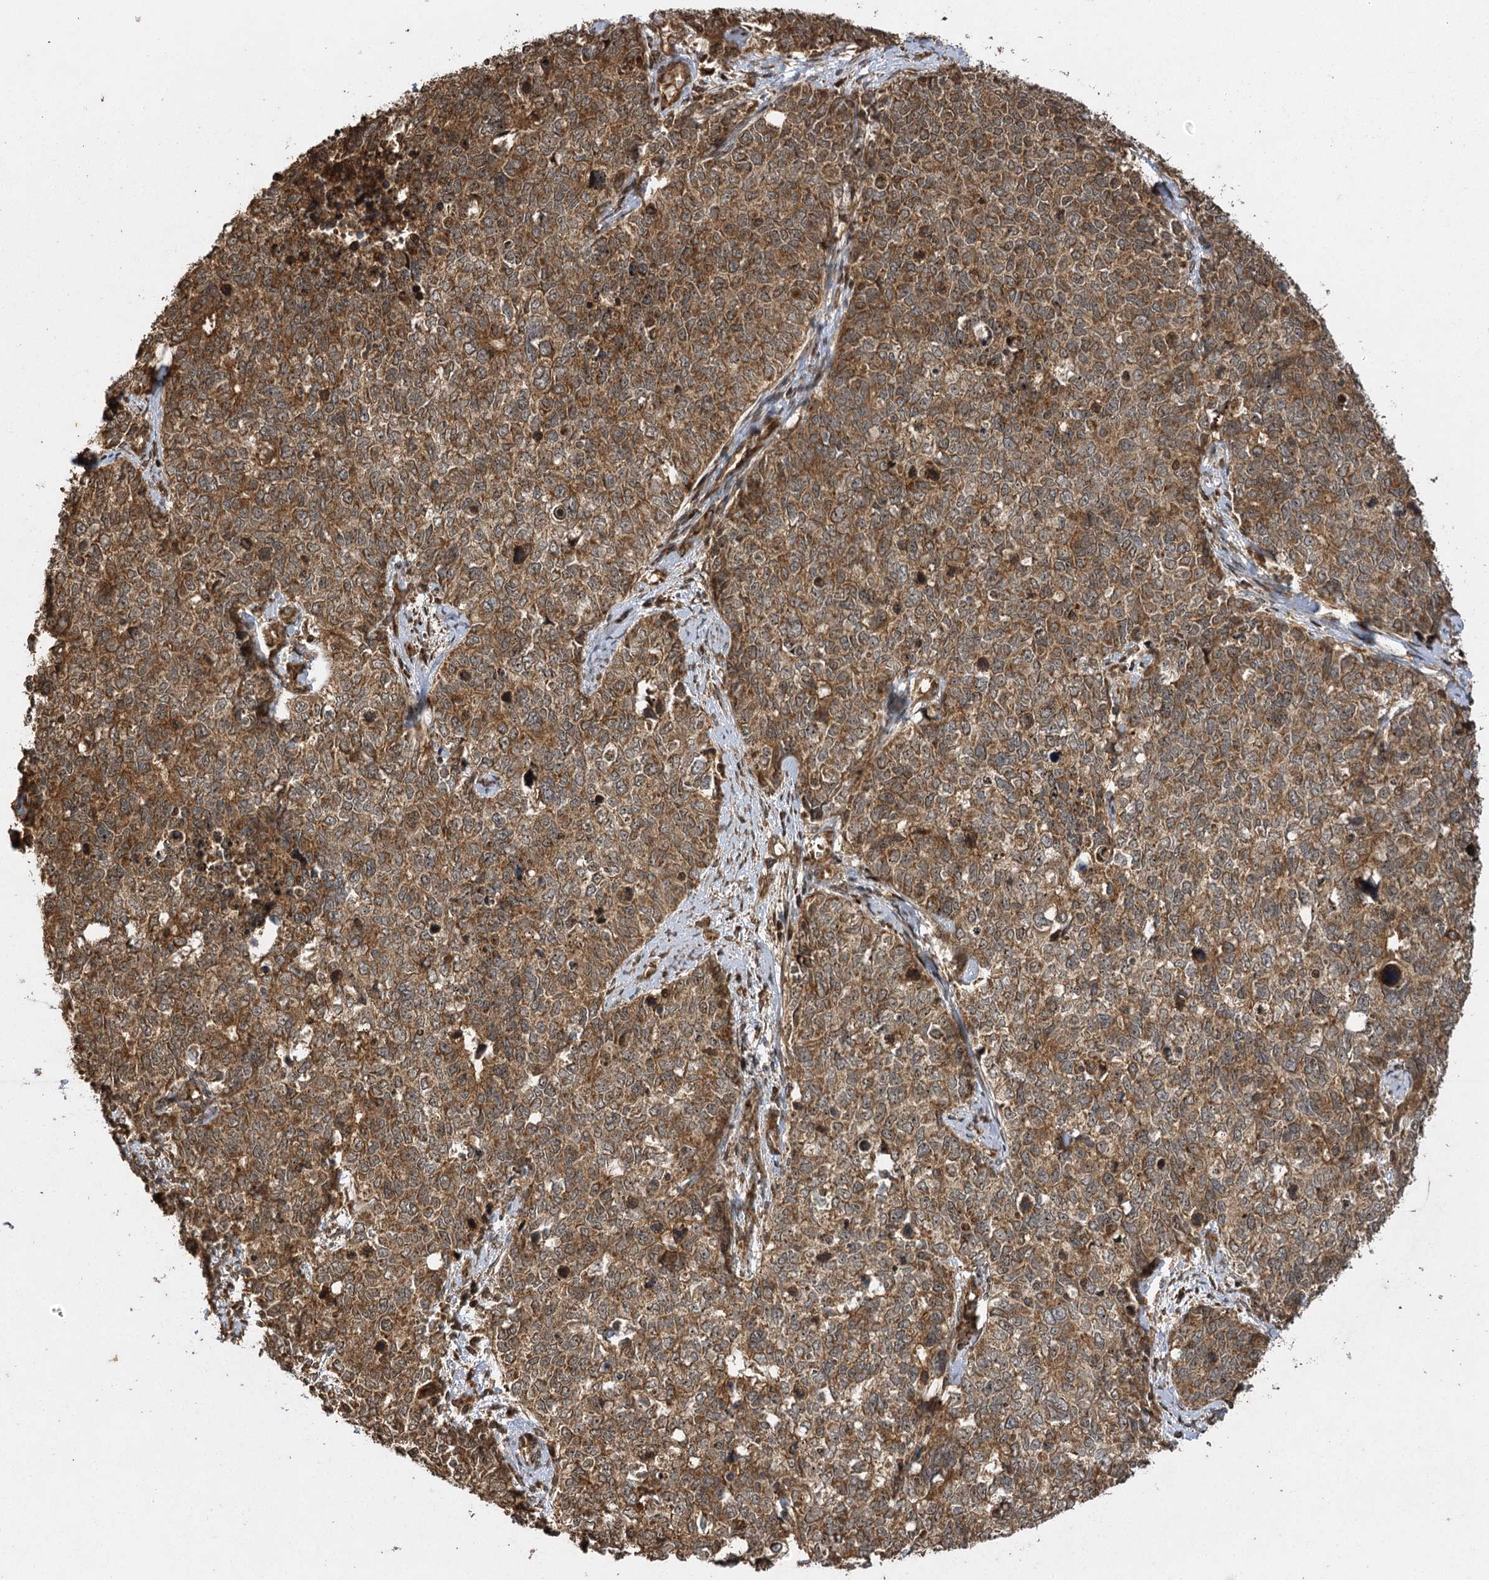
{"staining": {"intensity": "moderate", "quantity": ">75%", "location": "cytoplasmic/membranous,nuclear"}, "tissue": "cervical cancer", "cell_type": "Tumor cells", "image_type": "cancer", "snomed": [{"axis": "morphology", "description": "Squamous cell carcinoma, NOS"}, {"axis": "topography", "description": "Cervix"}], "caption": "Protein expression analysis of human squamous cell carcinoma (cervical) reveals moderate cytoplasmic/membranous and nuclear expression in approximately >75% of tumor cells.", "gene": "IL11RA", "patient": {"sex": "female", "age": 63}}